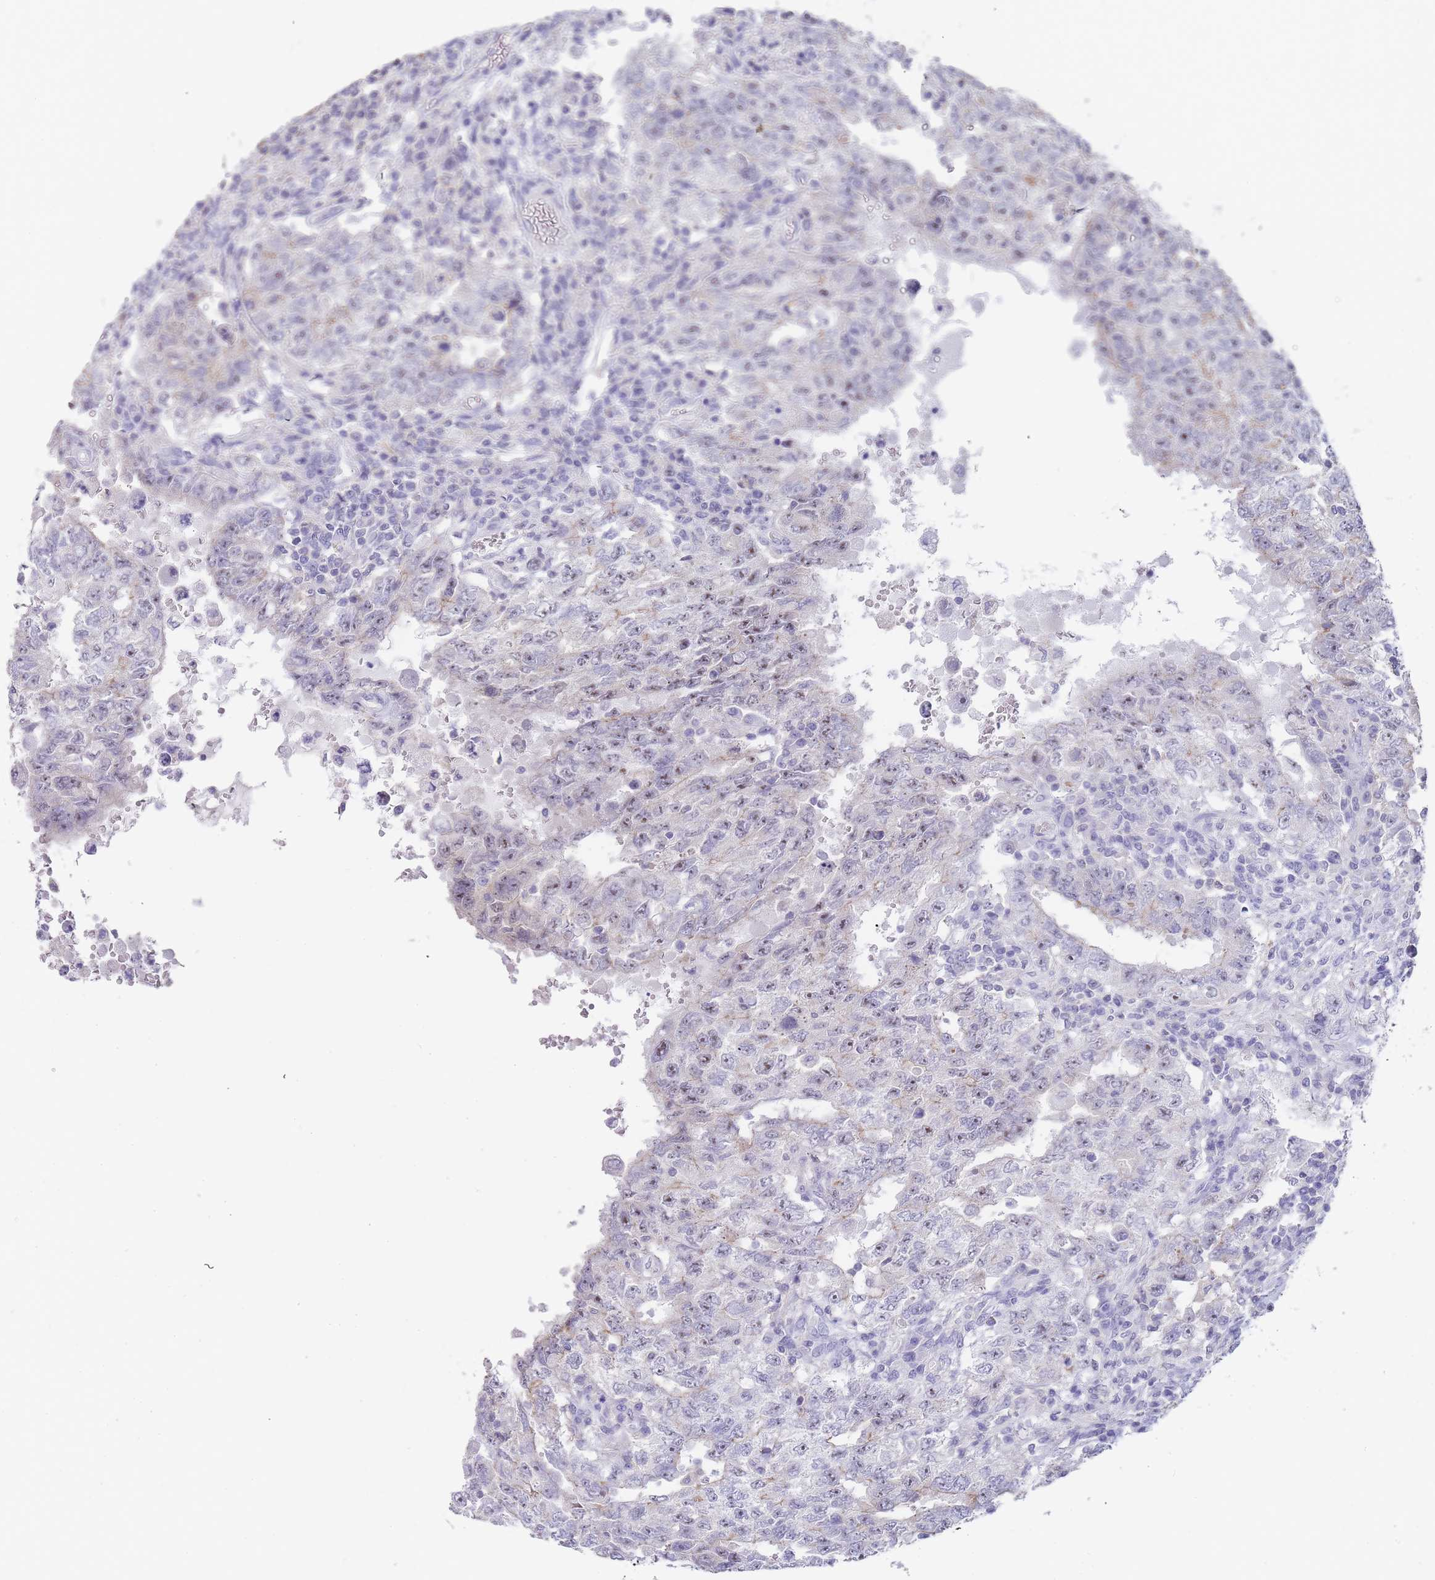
{"staining": {"intensity": "weak", "quantity": ">75%", "location": "nuclear"}, "tissue": "testis cancer", "cell_type": "Tumor cells", "image_type": "cancer", "snomed": [{"axis": "morphology", "description": "Carcinoma, Embryonal, NOS"}, {"axis": "topography", "description": "Testis"}], "caption": "The histopathology image displays immunohistochemical staining of testis cancer (embryonal carcinoma). There is weak nuclear expression is seen in approximately >75% of tumor cells. (DAB IHC, brown staining for protein, blue staining for nuclei).", "gene": "NOP14", "patient": {"sex": "male", "age": 26}}